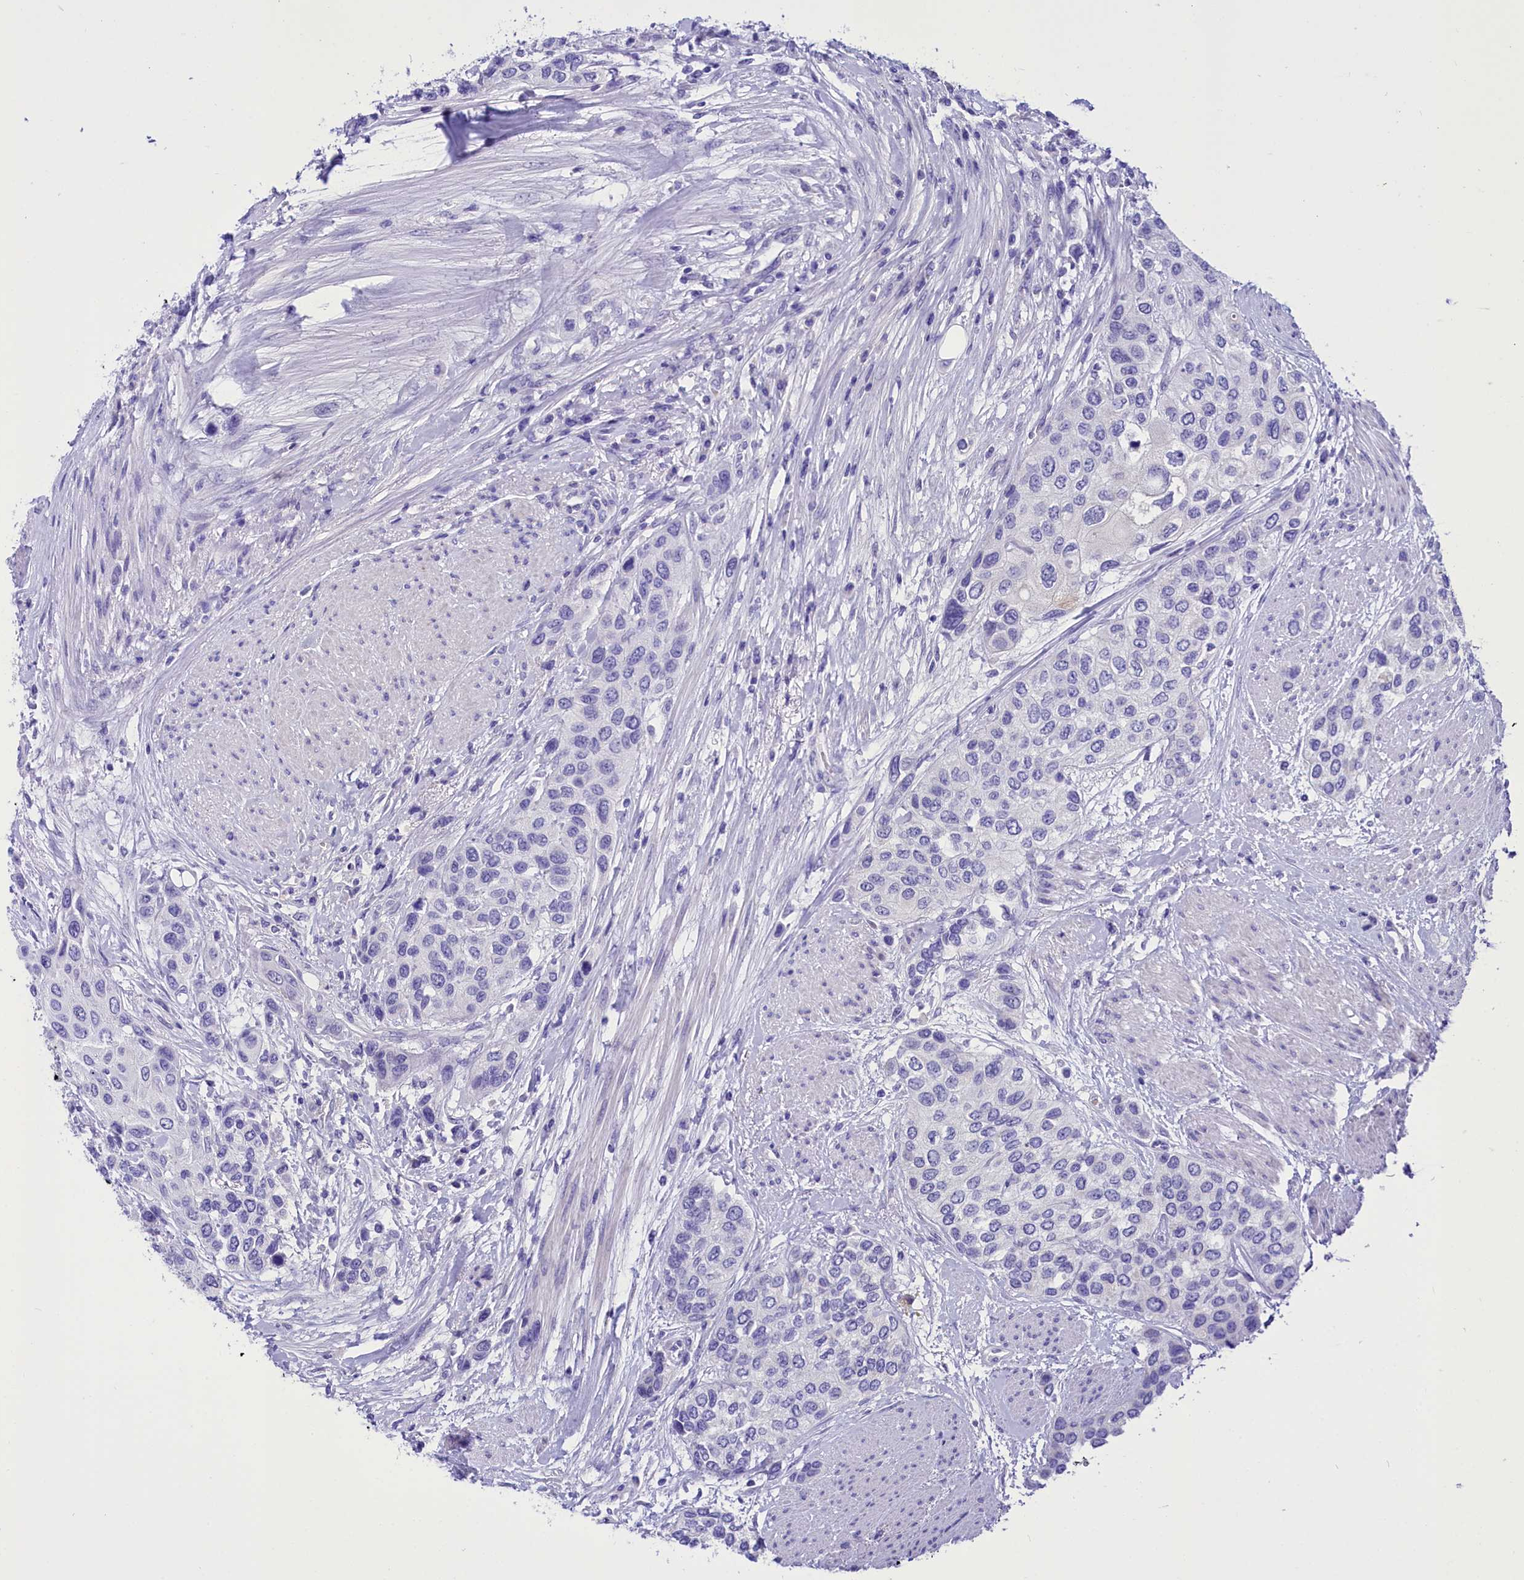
{"staining": {"intensity": "negative", "quantity": "none", "location": "none"}, "tissue": "urothelial cancer", "cell_type": "Tumor cells", "image_type": "cancer", "snomed": [{"axis": "morphology", "description": "Normal tissue, NOS"}, {"axis": "morphology", "description": "Urothelial carcinoma, High grade"}, {"axis": "topography", "description": "Vascular tissue"}, {"axis": "topography", "description": "Urinary bladder"}], "caption": "Immunohistochemical staining of urothelial cancer shows no significant positivity in tumor cells.", "gene": "TTC36", "patient": {"sex": "female", "age": 56}}